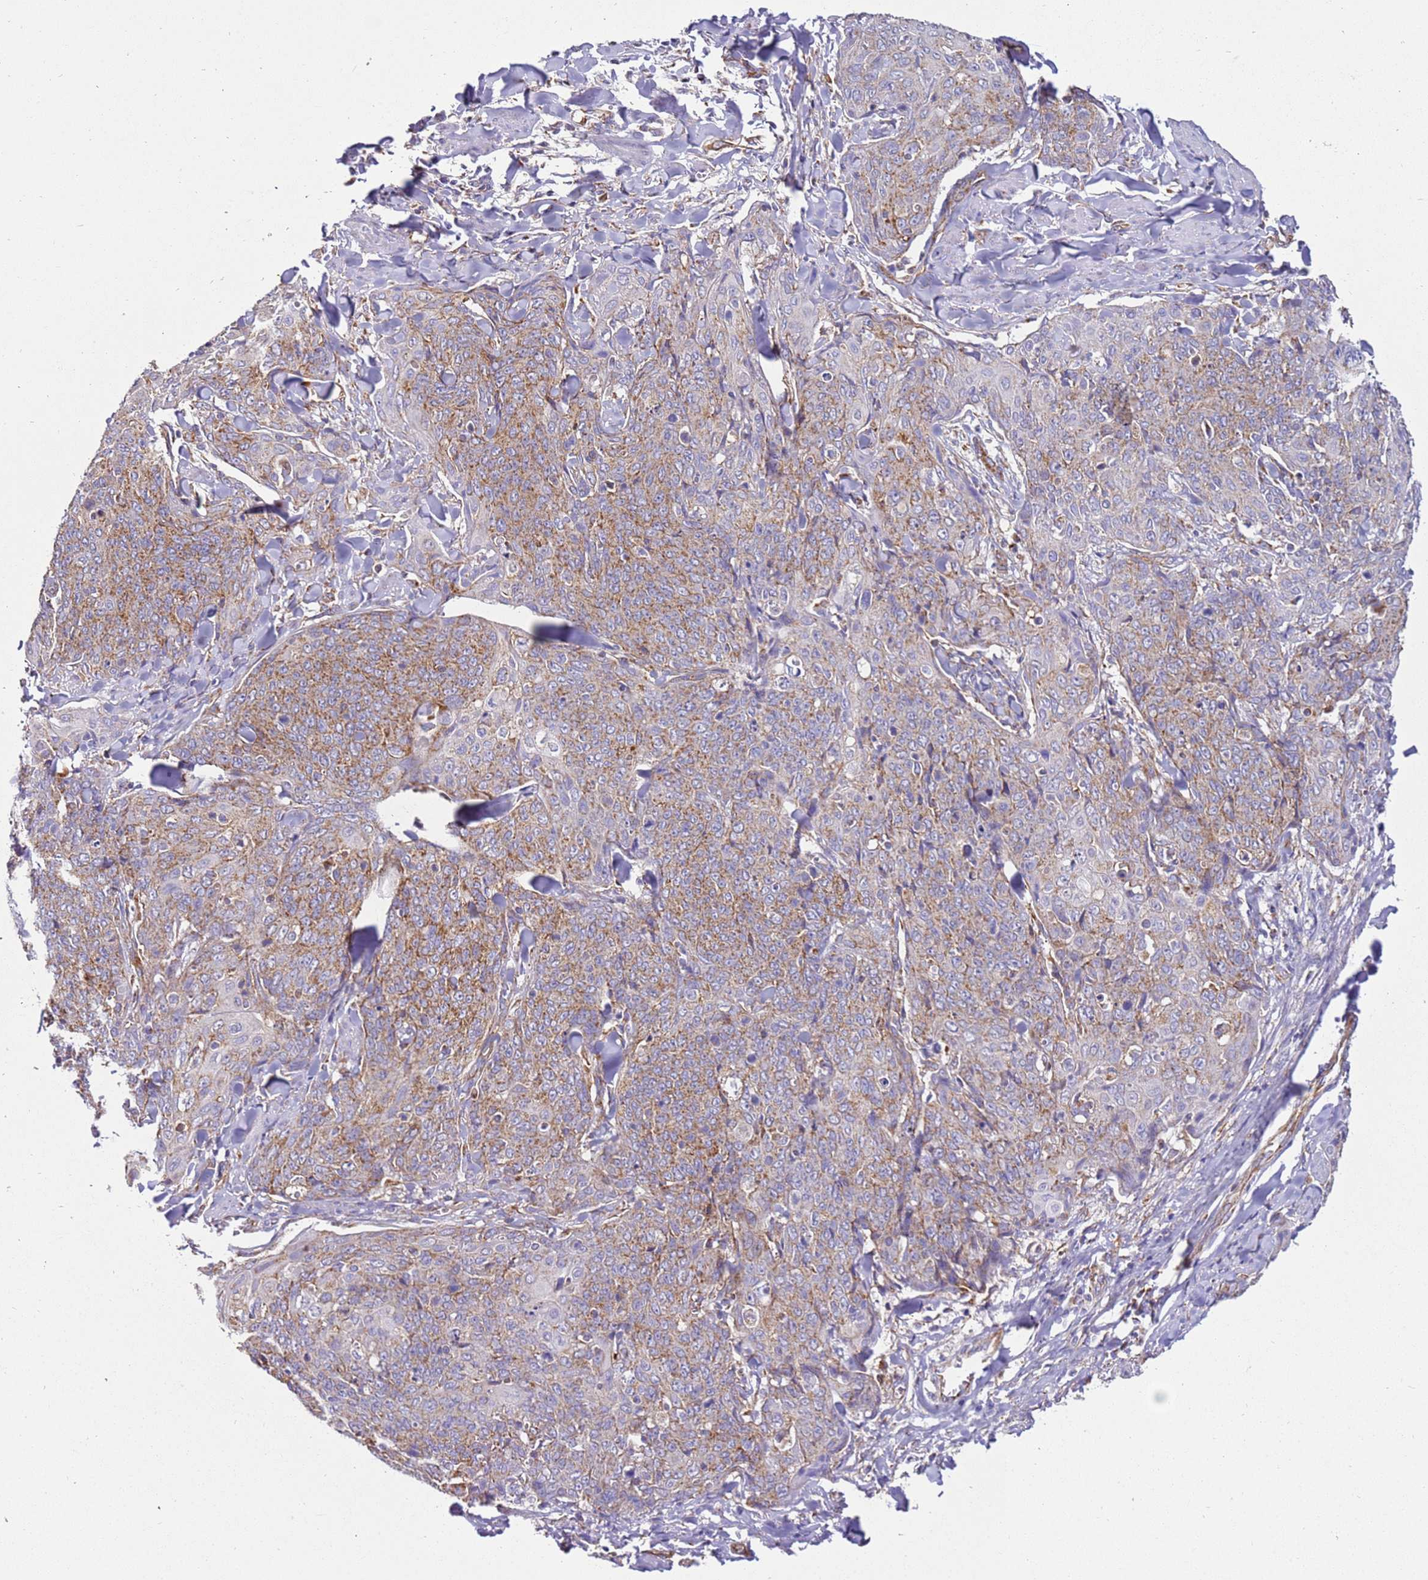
{"staining": {"intensity": "moderate", "quantity": "25%-75%", "location": "cytoplasmic/membranous"}, "tissue": "skin cancer", "cell_type": "Tumor cells", "image_type": "cancer", "snomed": [{"axis": "morphology", "description": "Squamous cell carcinoma, NOS"}, {"axis": "topography", "description": "Skin"}, {"axis": "topography", "description": "Vulva"}], "caption": "A photomicrograph of human skin cancer (squamous cell carcinoma) stained for a protein shows moderate cytoplasmic/membranous brown staining in tumor cells. The protein is shown in brown color, while the nuclei are stained blue.", "gene": "MRPL20", "patient": {"sex": "female", "age": 85}}